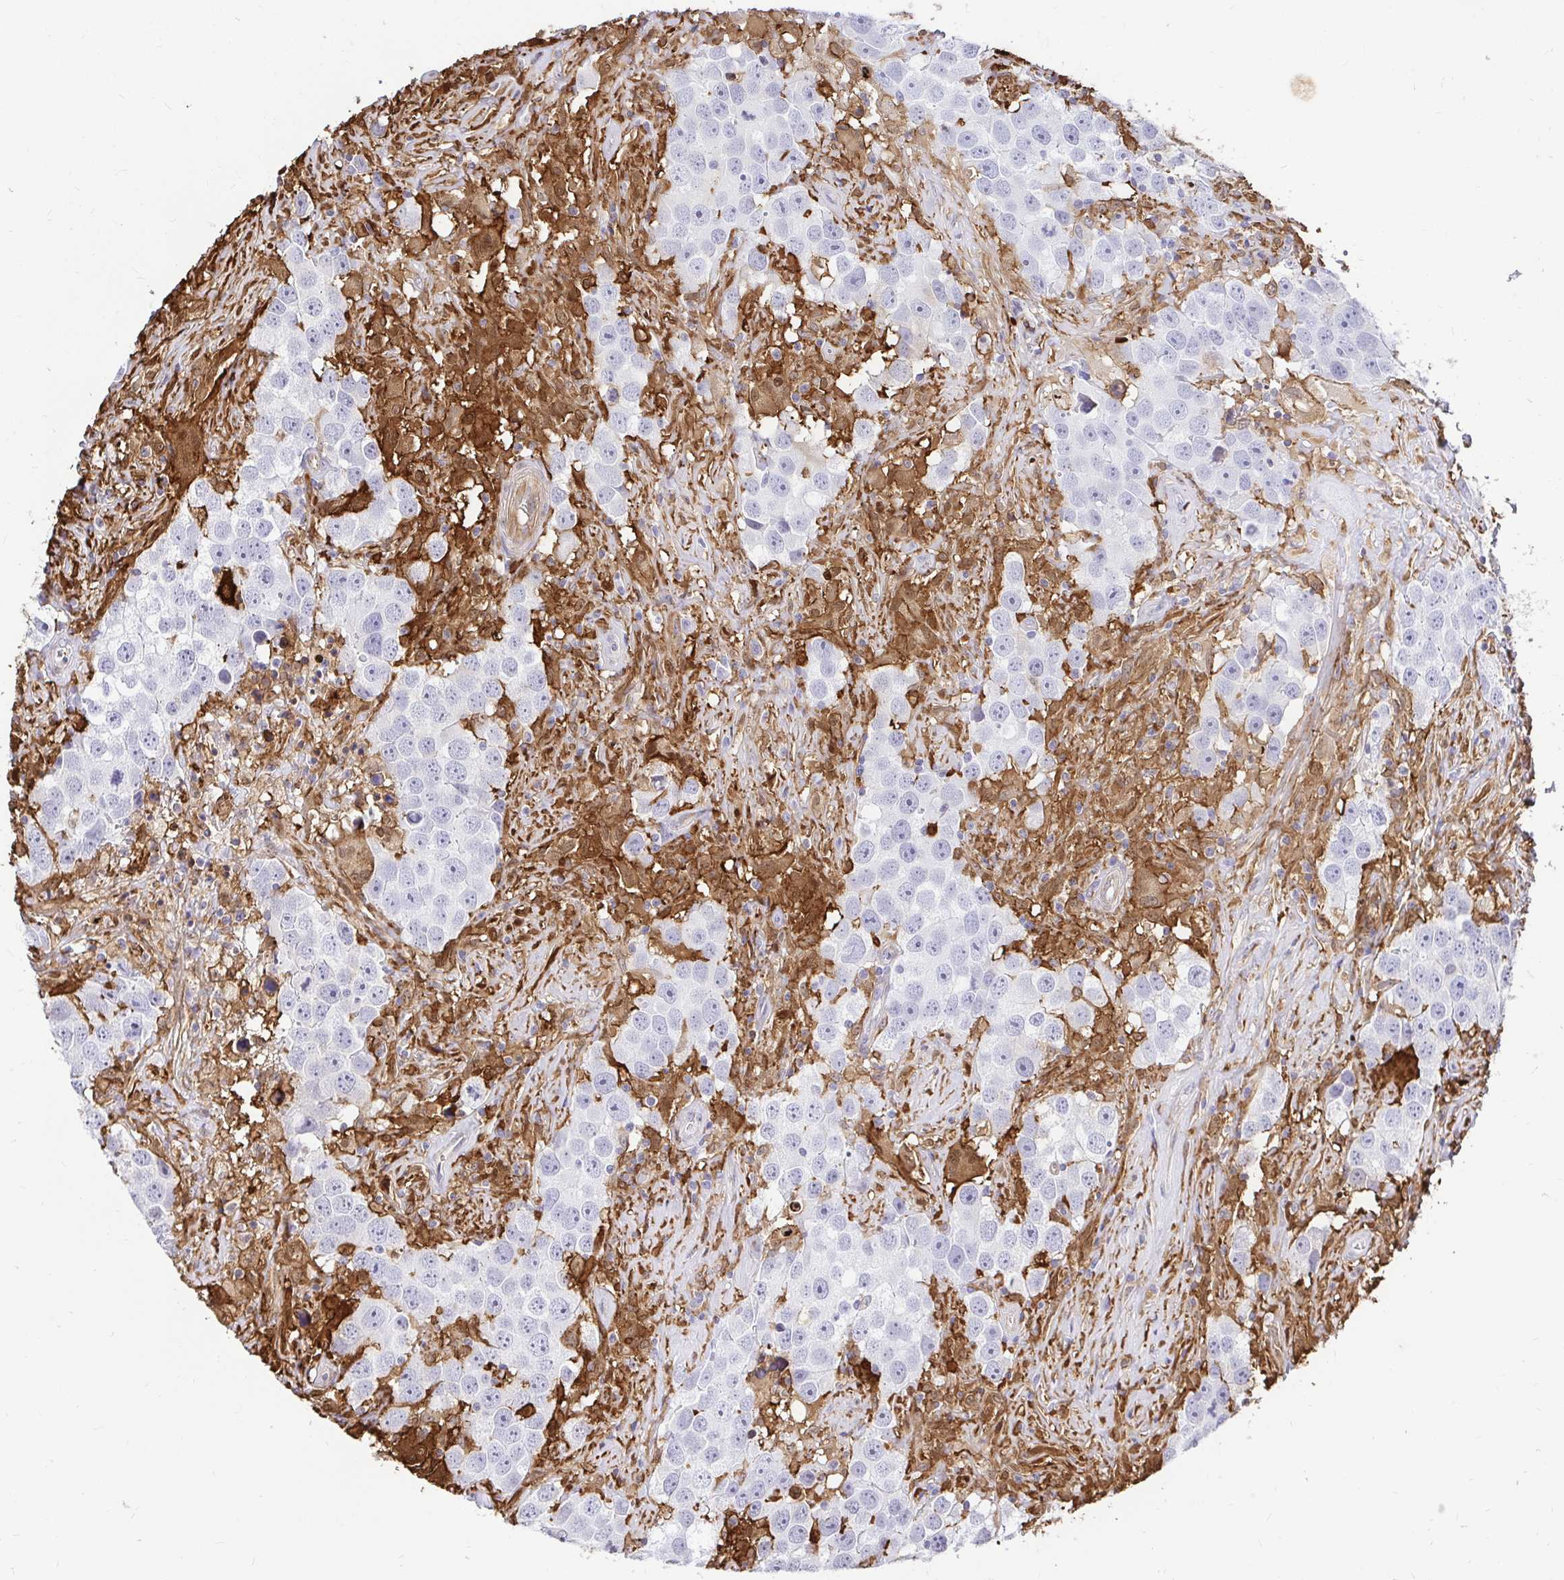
{"staining": {"intensity": "negative", "quantity": "none", "location": "none"}, "tissue": "testis cancer", "cell_type": "Tumor cells", "image_type": "cancer", "snomed": [{"axis": "morphology", "description": "Seminoma, NOS"}, {"axis": "topography", "description": "Testis"}], "caption": "Testis cancer (seminoma) was stained to show a protein in brown. There is no significant positivity in tumor cells. The staining was performed using DAB (3,3'-diaminobenzidine) to visualize the protein expression in brown, while the nuclei were stained in blue with hematoxylin (Magnification: 20x).", "gene": "GSN", "patient": {"sex": "male", "age": 49}}